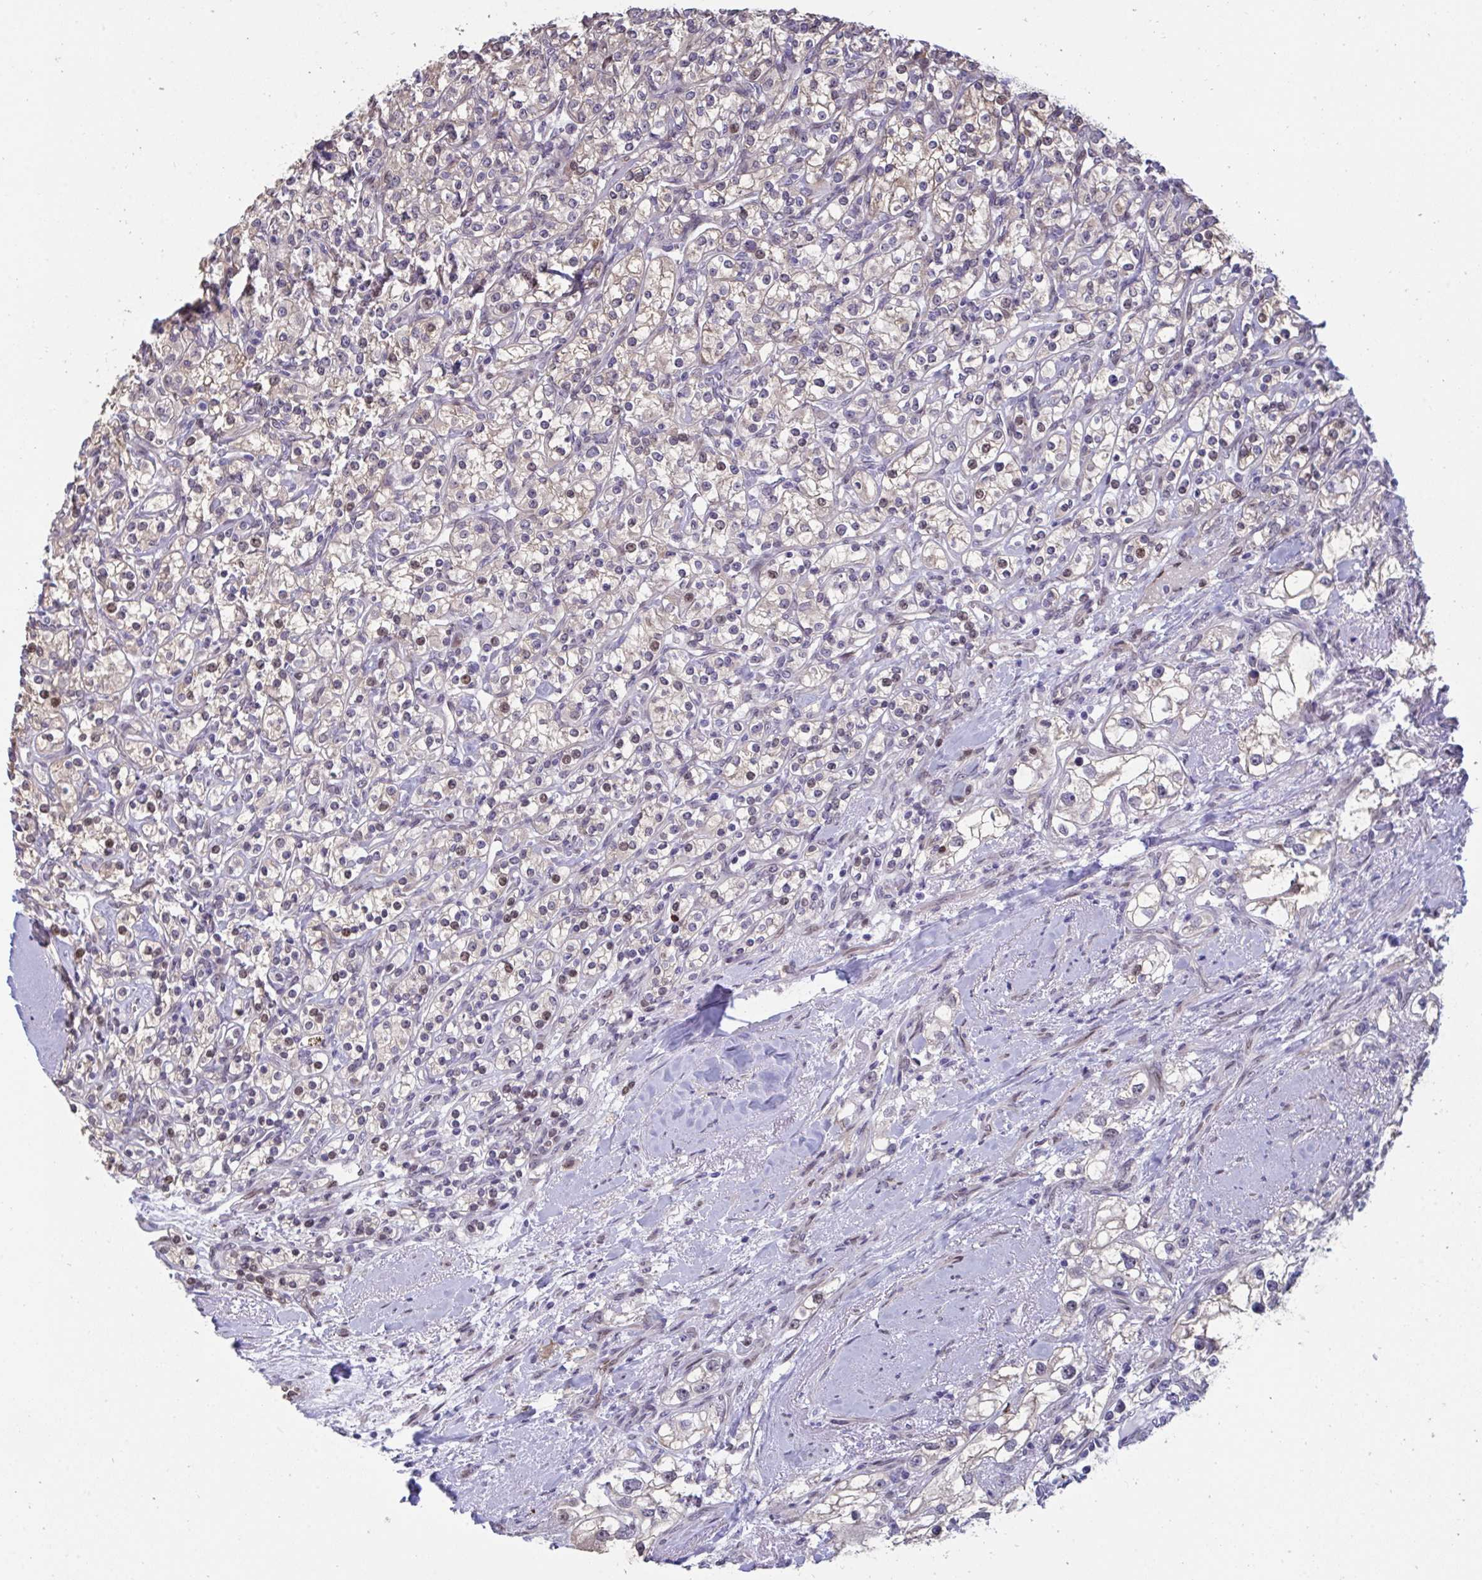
{"staining": {"intensity": "weak", "quantity": "25%-75%", "location": "cytoplasmic/membranous"}, "tissue": "renal cancer", "cell_type": "Tumor cells", "image_type": "cancer", "snomed": [{"axis": "morphology", "description": "Adenocarcinoma, NOS"}, {"axis": "topography", "description": "Kidney"}], "caption": "Immunohistochemistry (IHC) staining of adenocarcinoma (renal), which exhibits low levels of weak cytoplasmic/membranous staining in approximately 25%-75% of tumor cells indicating weak cytoplasmic/membranous protein expression. The staining was performed using DAB (brown) for protein detection and nuclei were counterstained in hematoxylin (blue).", "gene": "PELI2", "patient": {"sex": "male", "age": 77}}